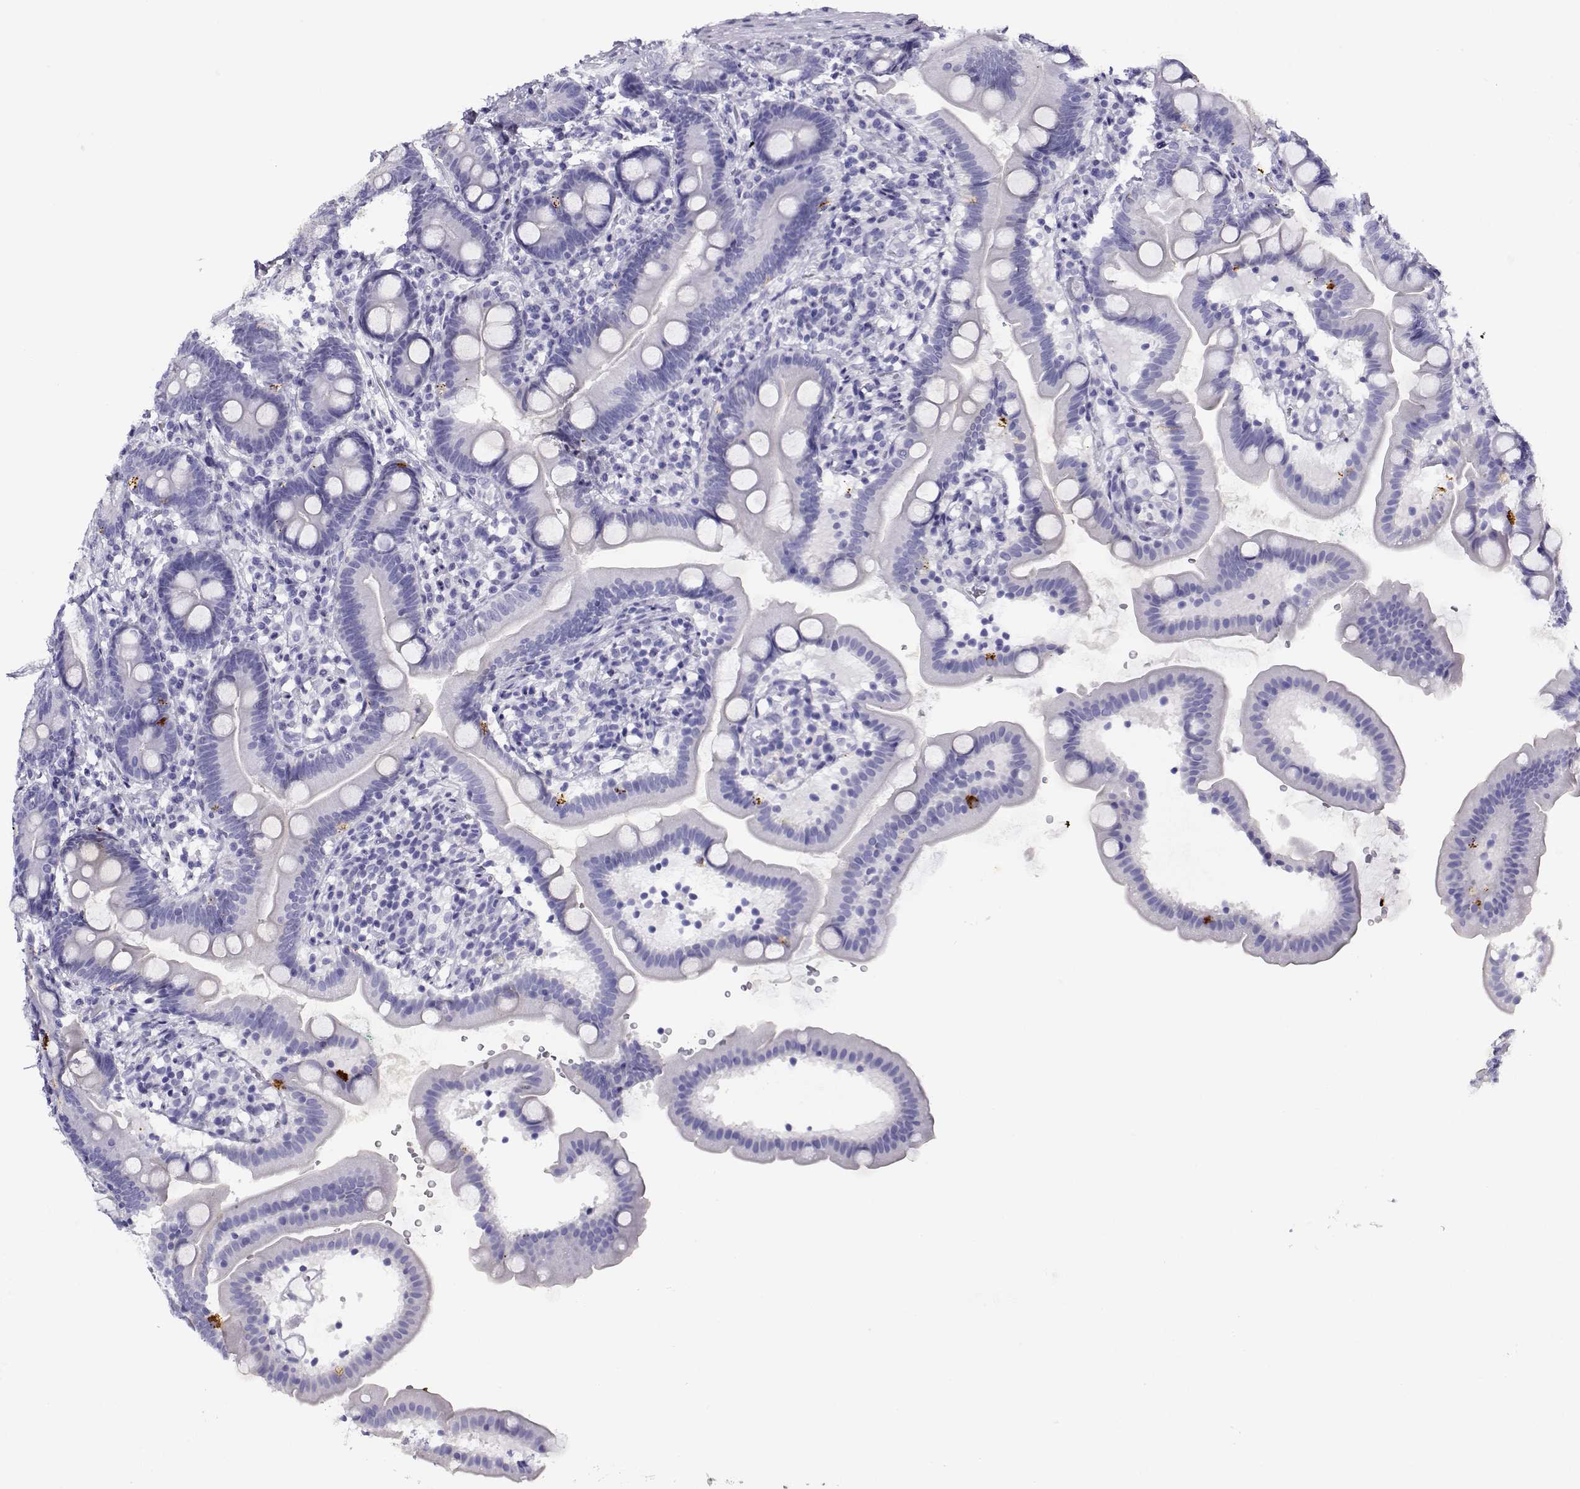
{"staining": {"intensity": "negative", "quantity": "none", "location": "none"}, "tissue": "duodenum", "cell_type": "Glandular cells", "image_type": "normal", "snomed": [{"axis": "morphology", "description": "Normal tissue, NOS"}, {"axis": "topography", "description": "Duodenum"}], "caption": "Immunohistochemistry (IHC) image of benign human duodenum stained for a protein (brown), which demonstrates no positivity in glandular cells.", "gene": "RHOXF2B", "patient": {"sex": "female", "age": 67}}